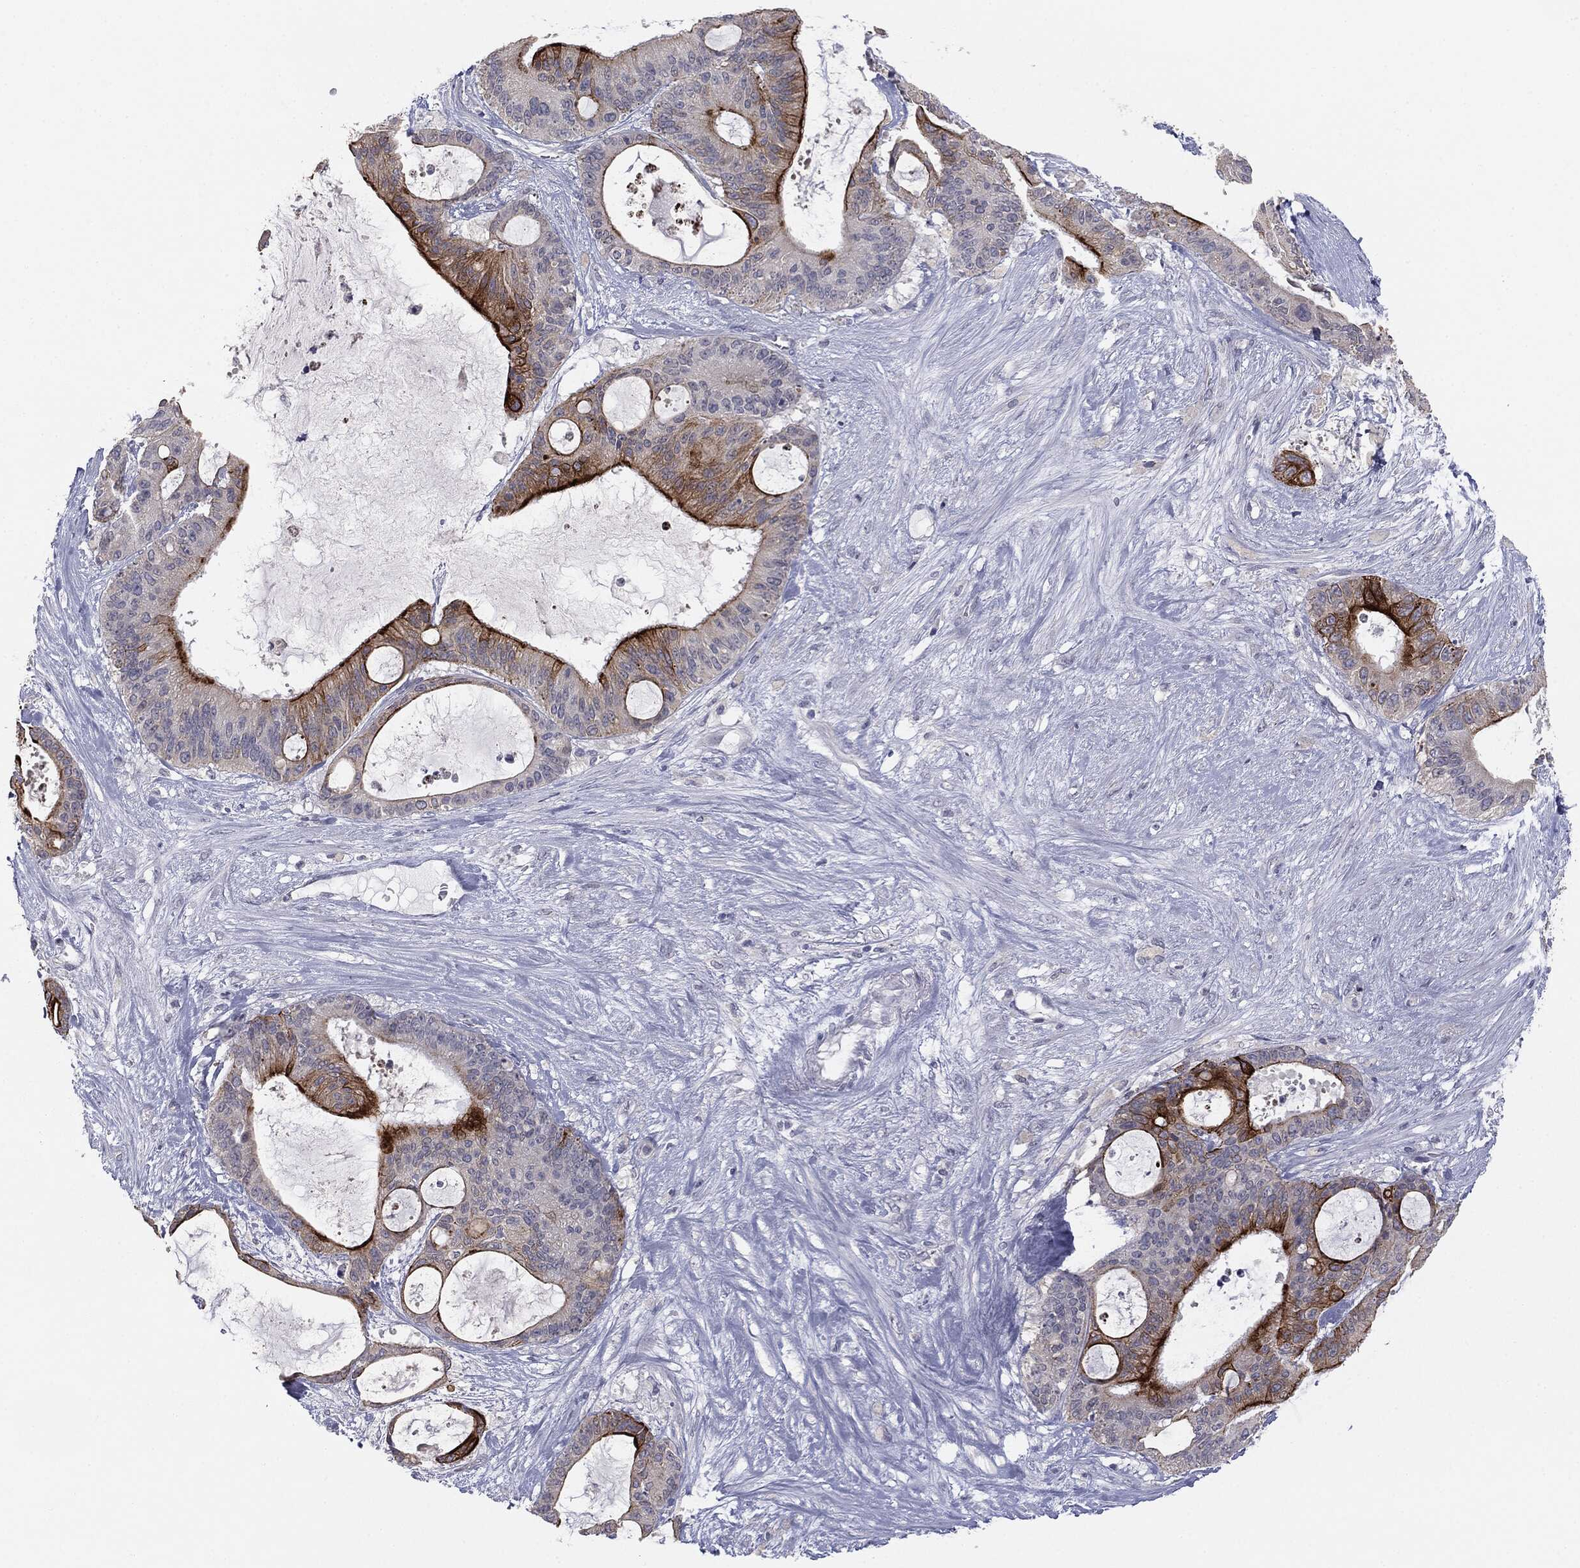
{"staining": {"intensity": "strong", "quantity": "<25%", "location": "cytoplasmic/membranous"}, "tissue": "liver cancer", "cell_type": "Tumor cells", "image_type": "cancer", "snomed": [{"axis": "morphology", "description": "Normal tissue, NOS"}, {"axis": "morphology", "description": "Cholangiocarcinoma"}, {"axis": "topography", "description": "Liver"}, {"axis": "topography", "description": "Peripheral nerve tissue"}], "caption": "Liver cancer (cholangiocarcinoma) stained for a protein shows strong cytoplasmic/membranous positivity in tumor cells. The staining is performed using DAB (3,3'-diaminobenzidine) brown chromogen to label protein expression. The nuclei are counter-stained blue using hematoxylin.", "gene": "MUC1", "patient": {"sex": "female", "age": 73}}